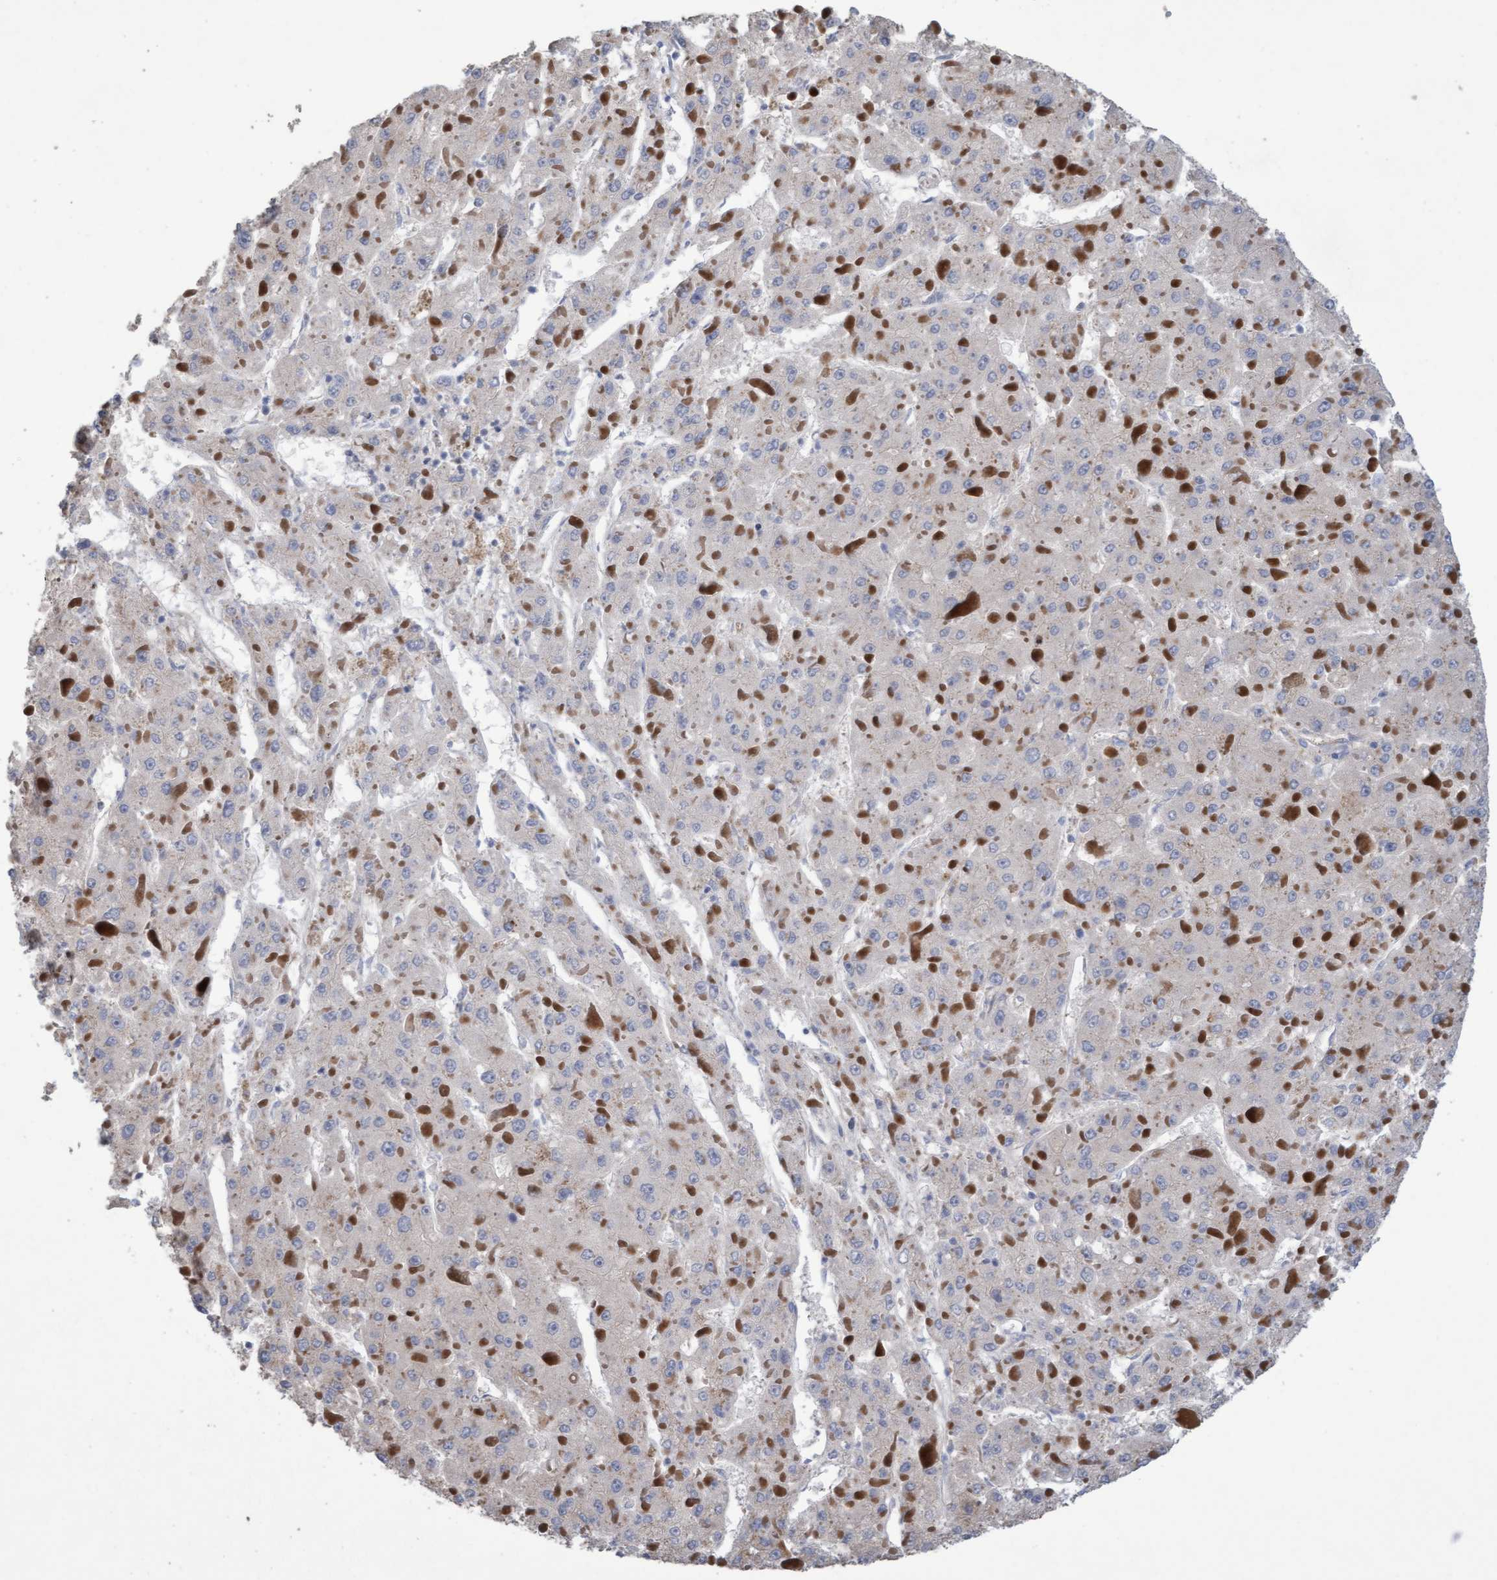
{"staining": {"intensity": "weak", "quantity": "<25%", "location": "cytoplasmic/membranous"}, "tissue": "liver cancer", "cell_type": "Tumor cells", "image_type": "cancer", "snomed": [{"axis": "morphology", "description": "Carcinoma, Hepatocellular, NOS"}, {"axis": "topography", "description": "Liver"}], "caption": "Micrograph shows no significant protein positivity in tumor cells of liver cancer.", "gene": "DDHD2", "patient": {"sex": "female", "age": 73}}